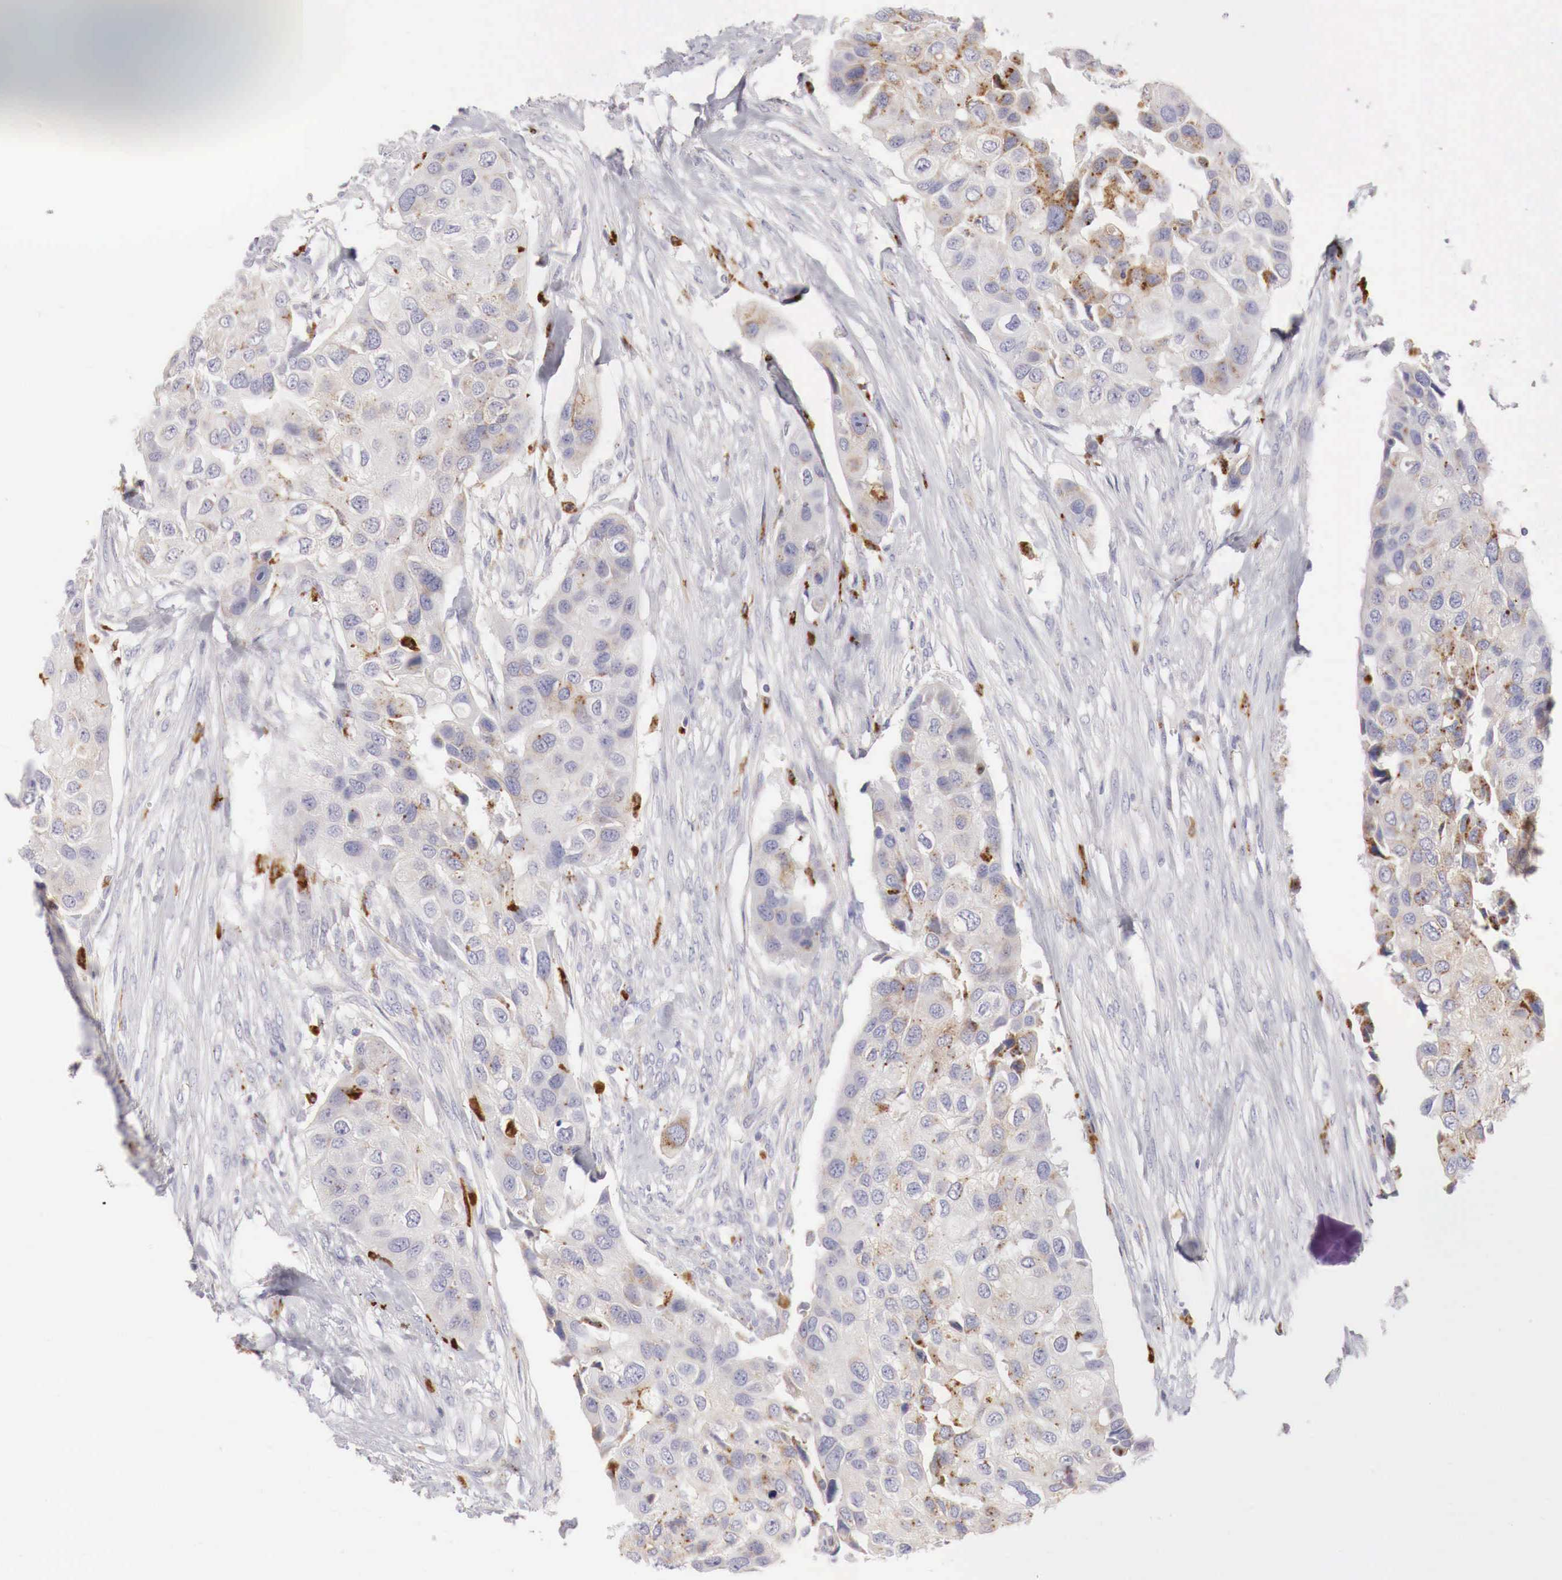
{"staining": {"intensity": "weak", "quantity": "<25%", "location": "cytoplasmic/membranous"}, "tissue": "urothelial cancer", "cell_type": "Tumor cells", "image_type": "cancer", "snomed": [{"axis": "morphology", "description": "Urothelial carcinoma, High grade"}, {"axis": "topography", "description": "Urinary bladder"}], "caption": "IHC micrograph of neoplastic tissue: human high-grade urothelial carcinoma stained with DAB (3,3'-diaminobenzidine) displays no significant protein staining in tumor cells.", "gene": "GLA", "patient": {"sex": "male", "age": 55}}